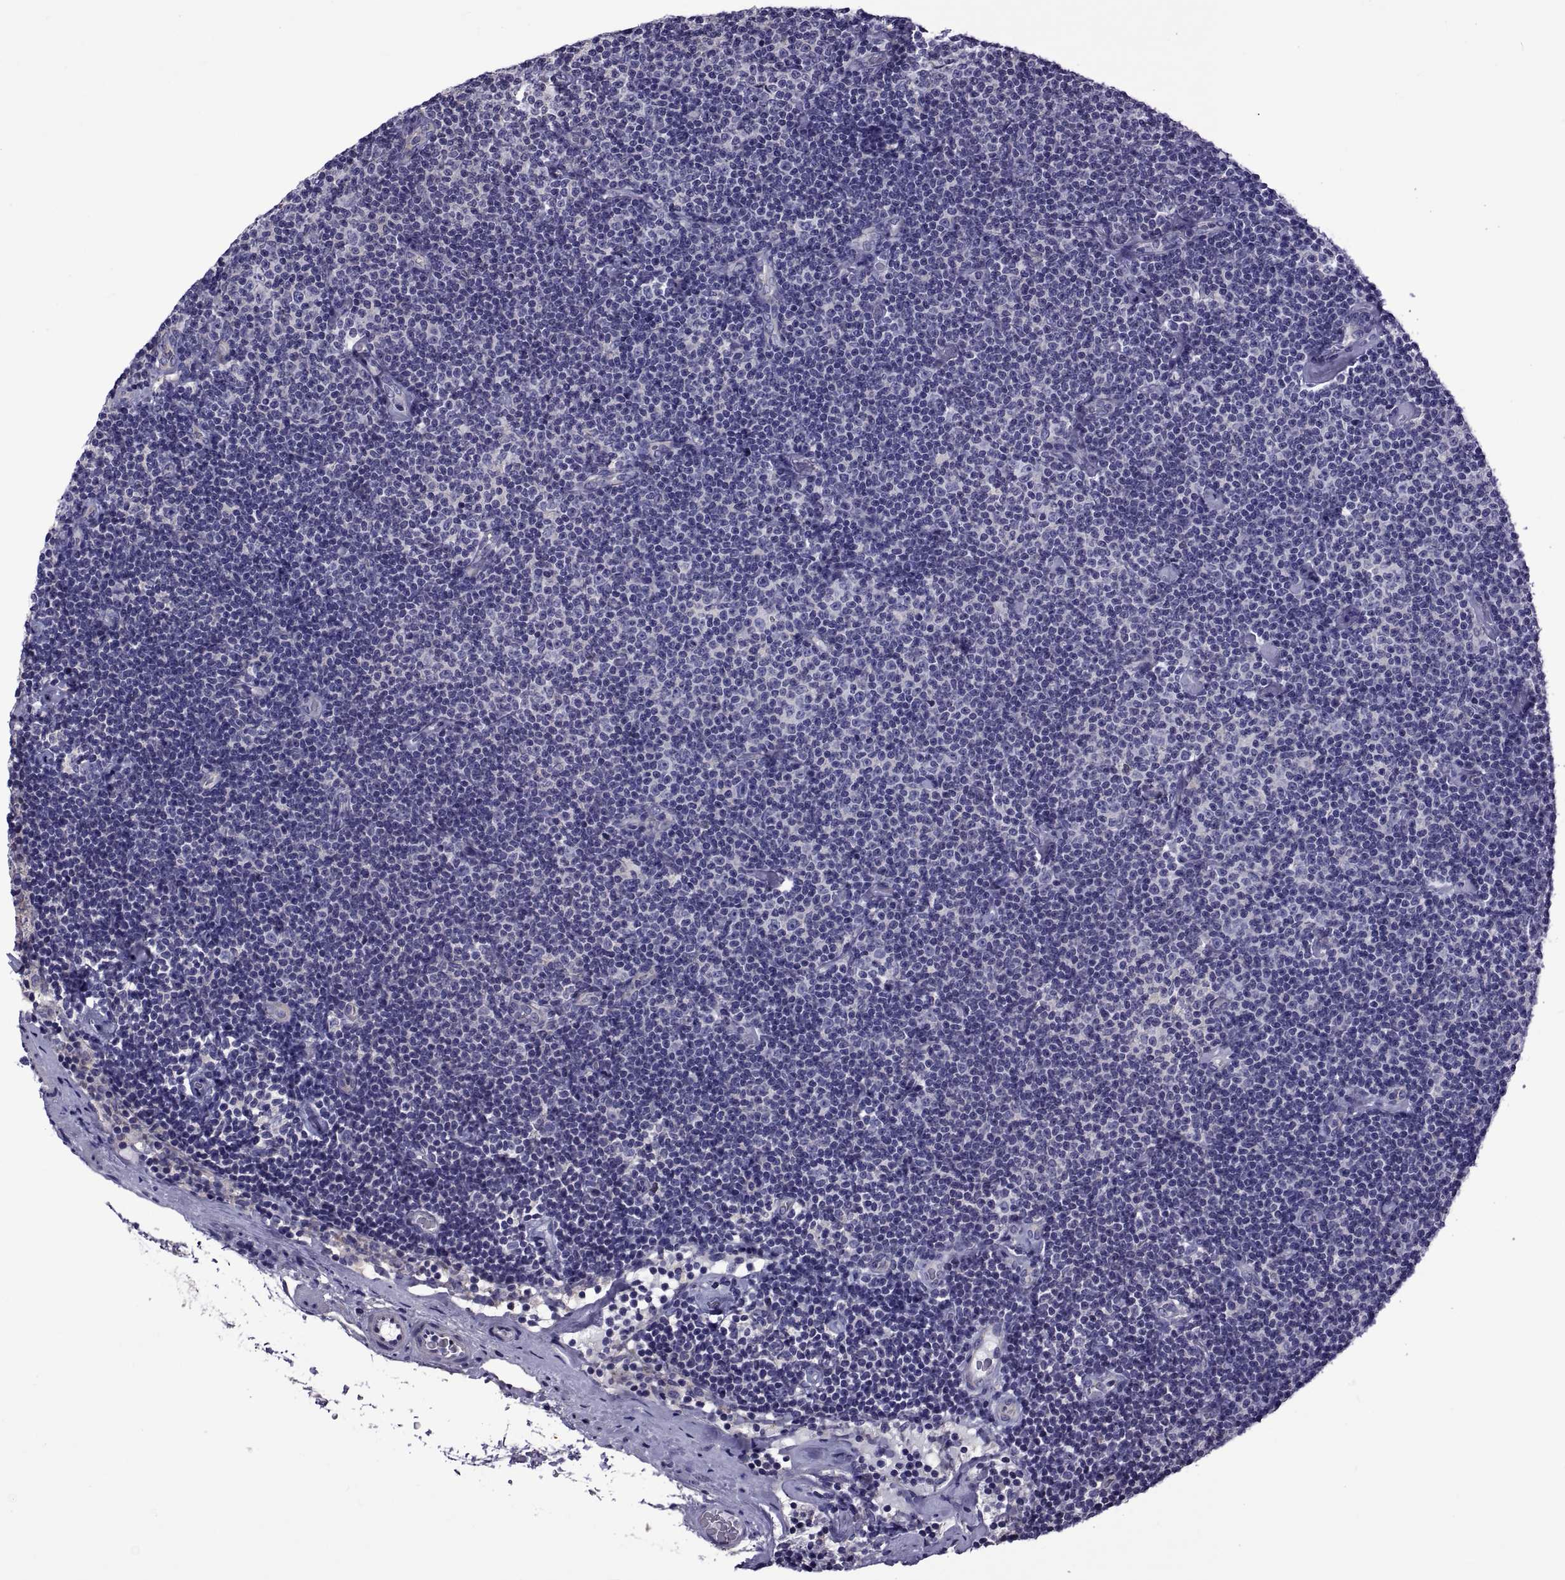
{"staining": {"intensity": "negative", "quantity": "none", "location": "none"}, "tissue": "lymphoma", "cell_type": "Tumor cells", "image_type": "cancer", "snomed": [{"axis": "morphology", "description": "Malignant lymphoma, non-Hodgkin's type, Low grade"}, {"axis": "topography", "description": "Lymph node"}], "caption": "A histopathology image of human lymphoma is negative for staining in tumor cells.", "gene": "TMC3", "patient": {"sex": "male", "age": 81}}